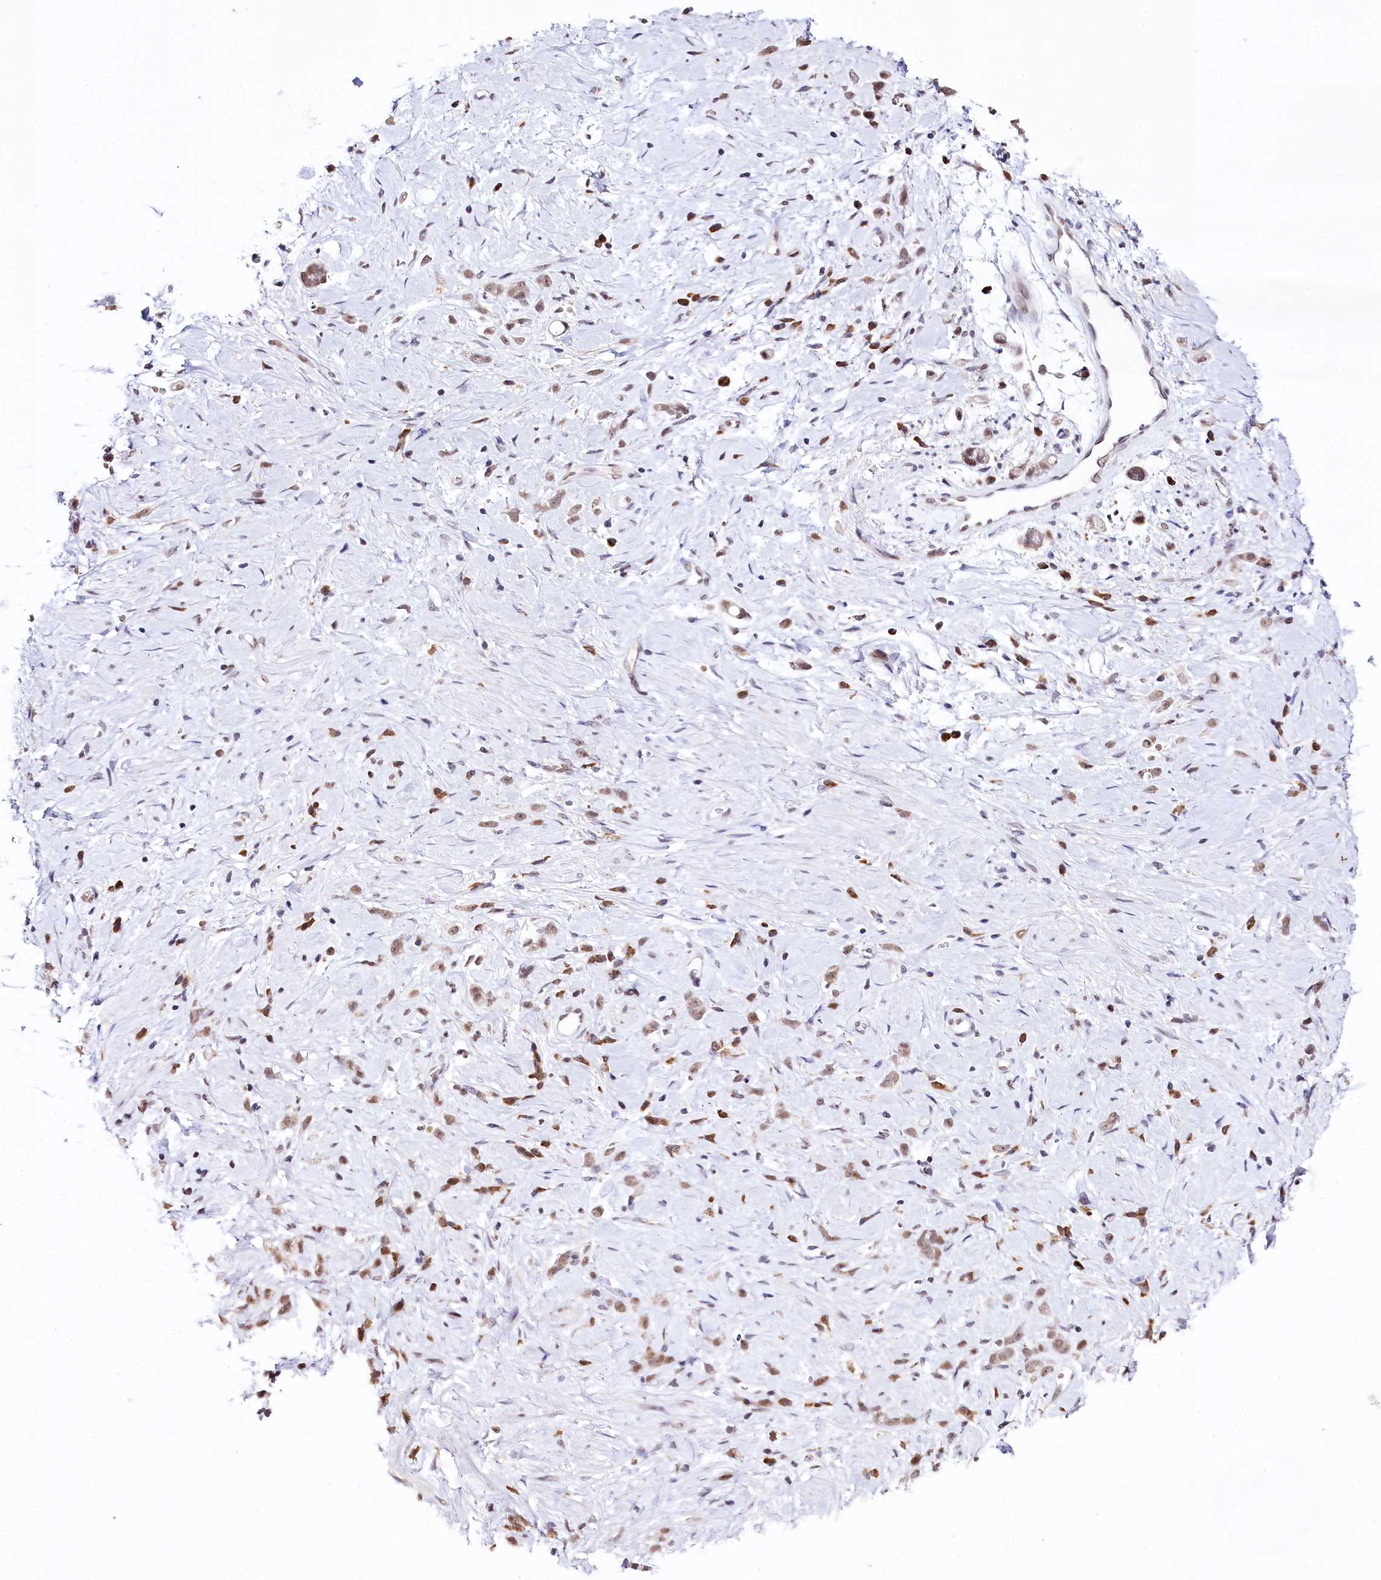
{"staining": {"intensity": "weak", "quantity": "25%-75%", "location": "nuclear"}, "tissue": "stomach cancer", "cell_type": "Tumor cells", "image_type": "cancer", "snomed": [{"axis": "morphology", "description": "Adenocarcinoma, NOS"}, {"axis": "topography", "description": "Stomach"}], "caption": "This is an image of immunohistochemistry (IHC) staining of stomach cancer (adenocarcinoma), which shows weak expression in the nuclear of tumor cells.", "gene": "SPATS2", "patient": {"sex": "female", "age": 60}}